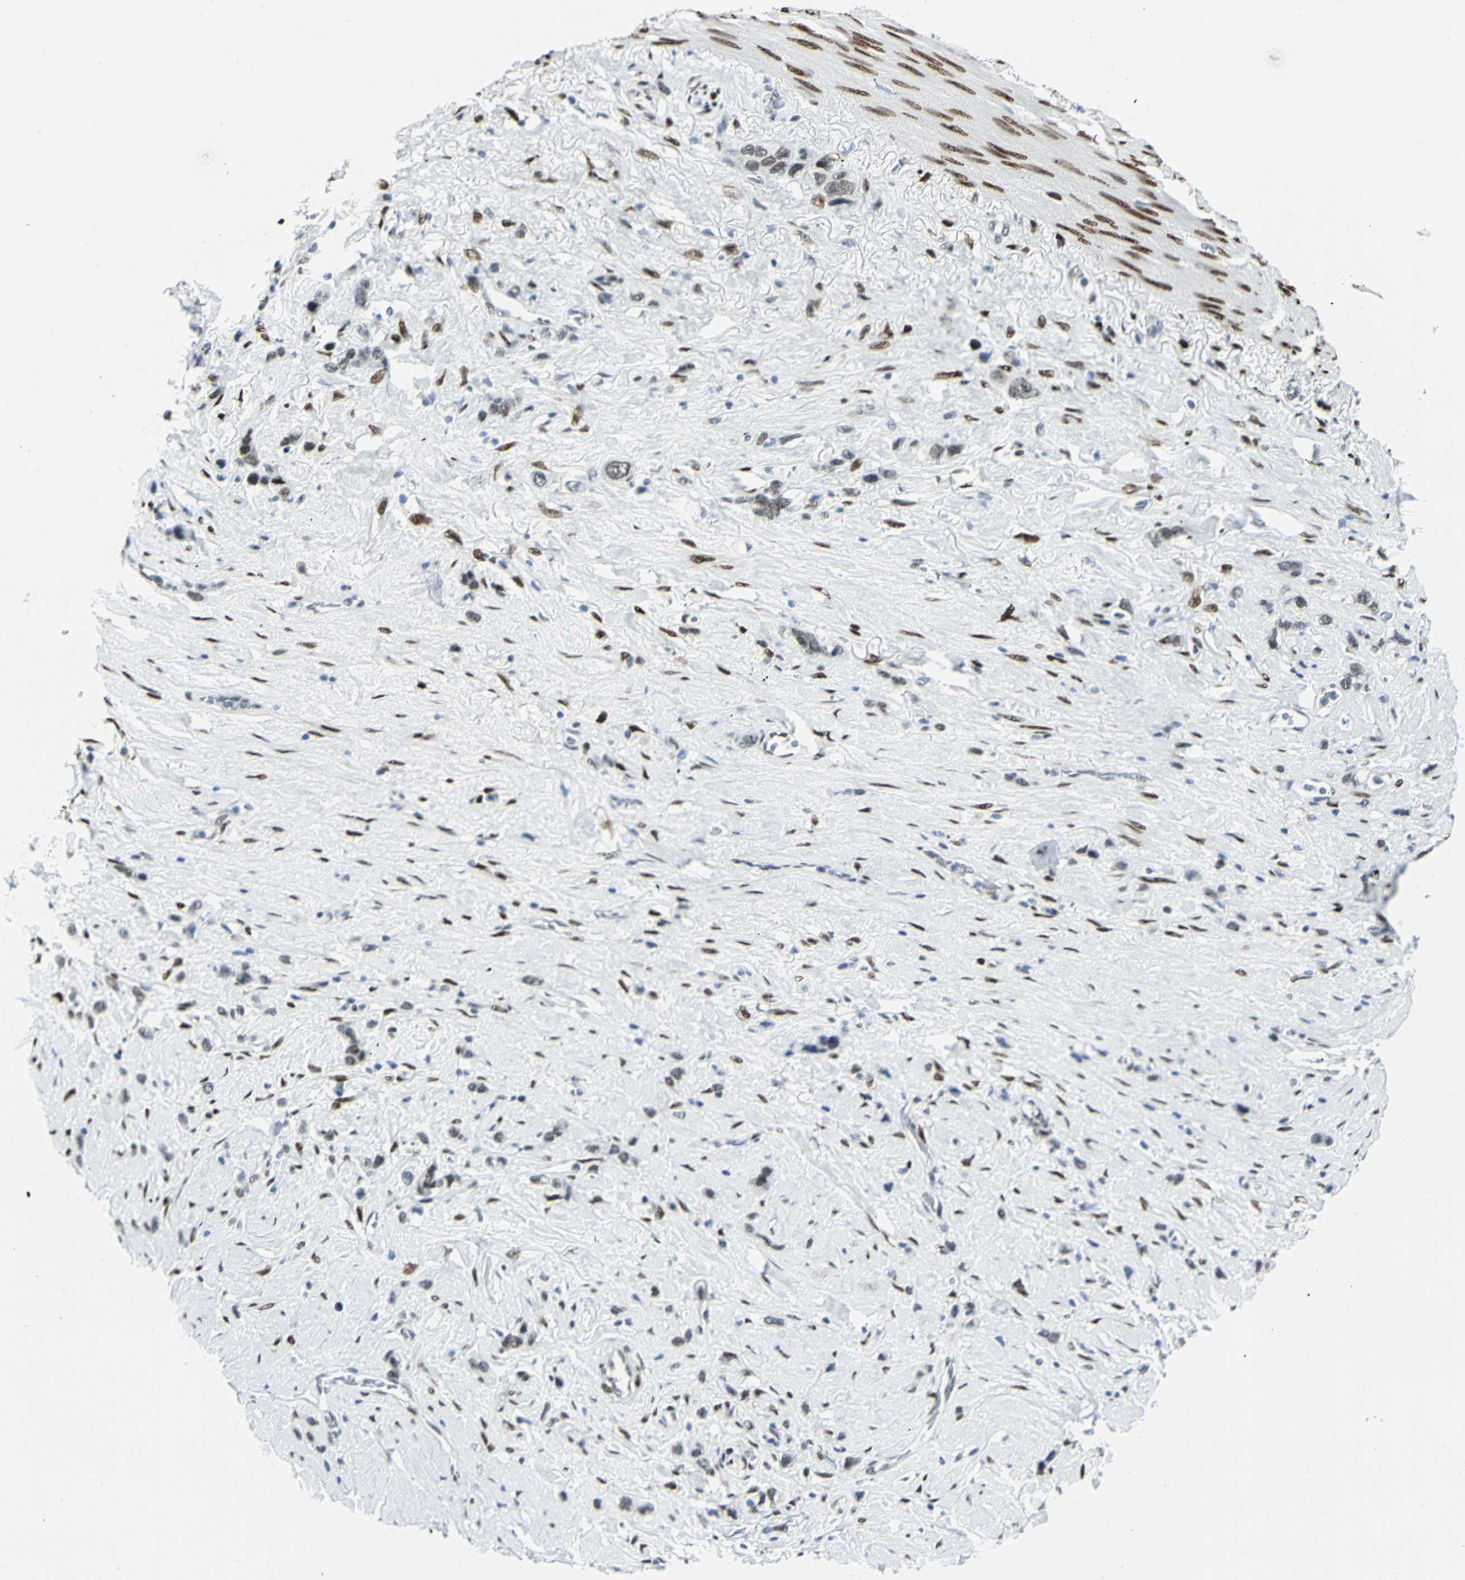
{"staining": {"intensity": "moderate", "quantity": ">75%", "location": "nuclear"}, "tissue": "stomach cancer", "cell_type": "Tumor cells", "image_type": "cancer", "snomed": [{"axis": "morphology", "description": "Normal tissue, NOS"}, {"axis": "morphology", "description": "Adenocarcinoma, NOS"}, {"axis": "morphology", "description": "Adenocarcinoma, High grade"}, {"axis": "topography", "description": "Stomach, upper"}, {"axis": "topography", "description": "Stomach"}], "caption": "A brown stain highlights moderate nuclear staining of a protein in stomach cancer (adenocarcinoma) tumor cells.", "gene": "MEIS2", "patient": {"sex": "female", "age": 65}}